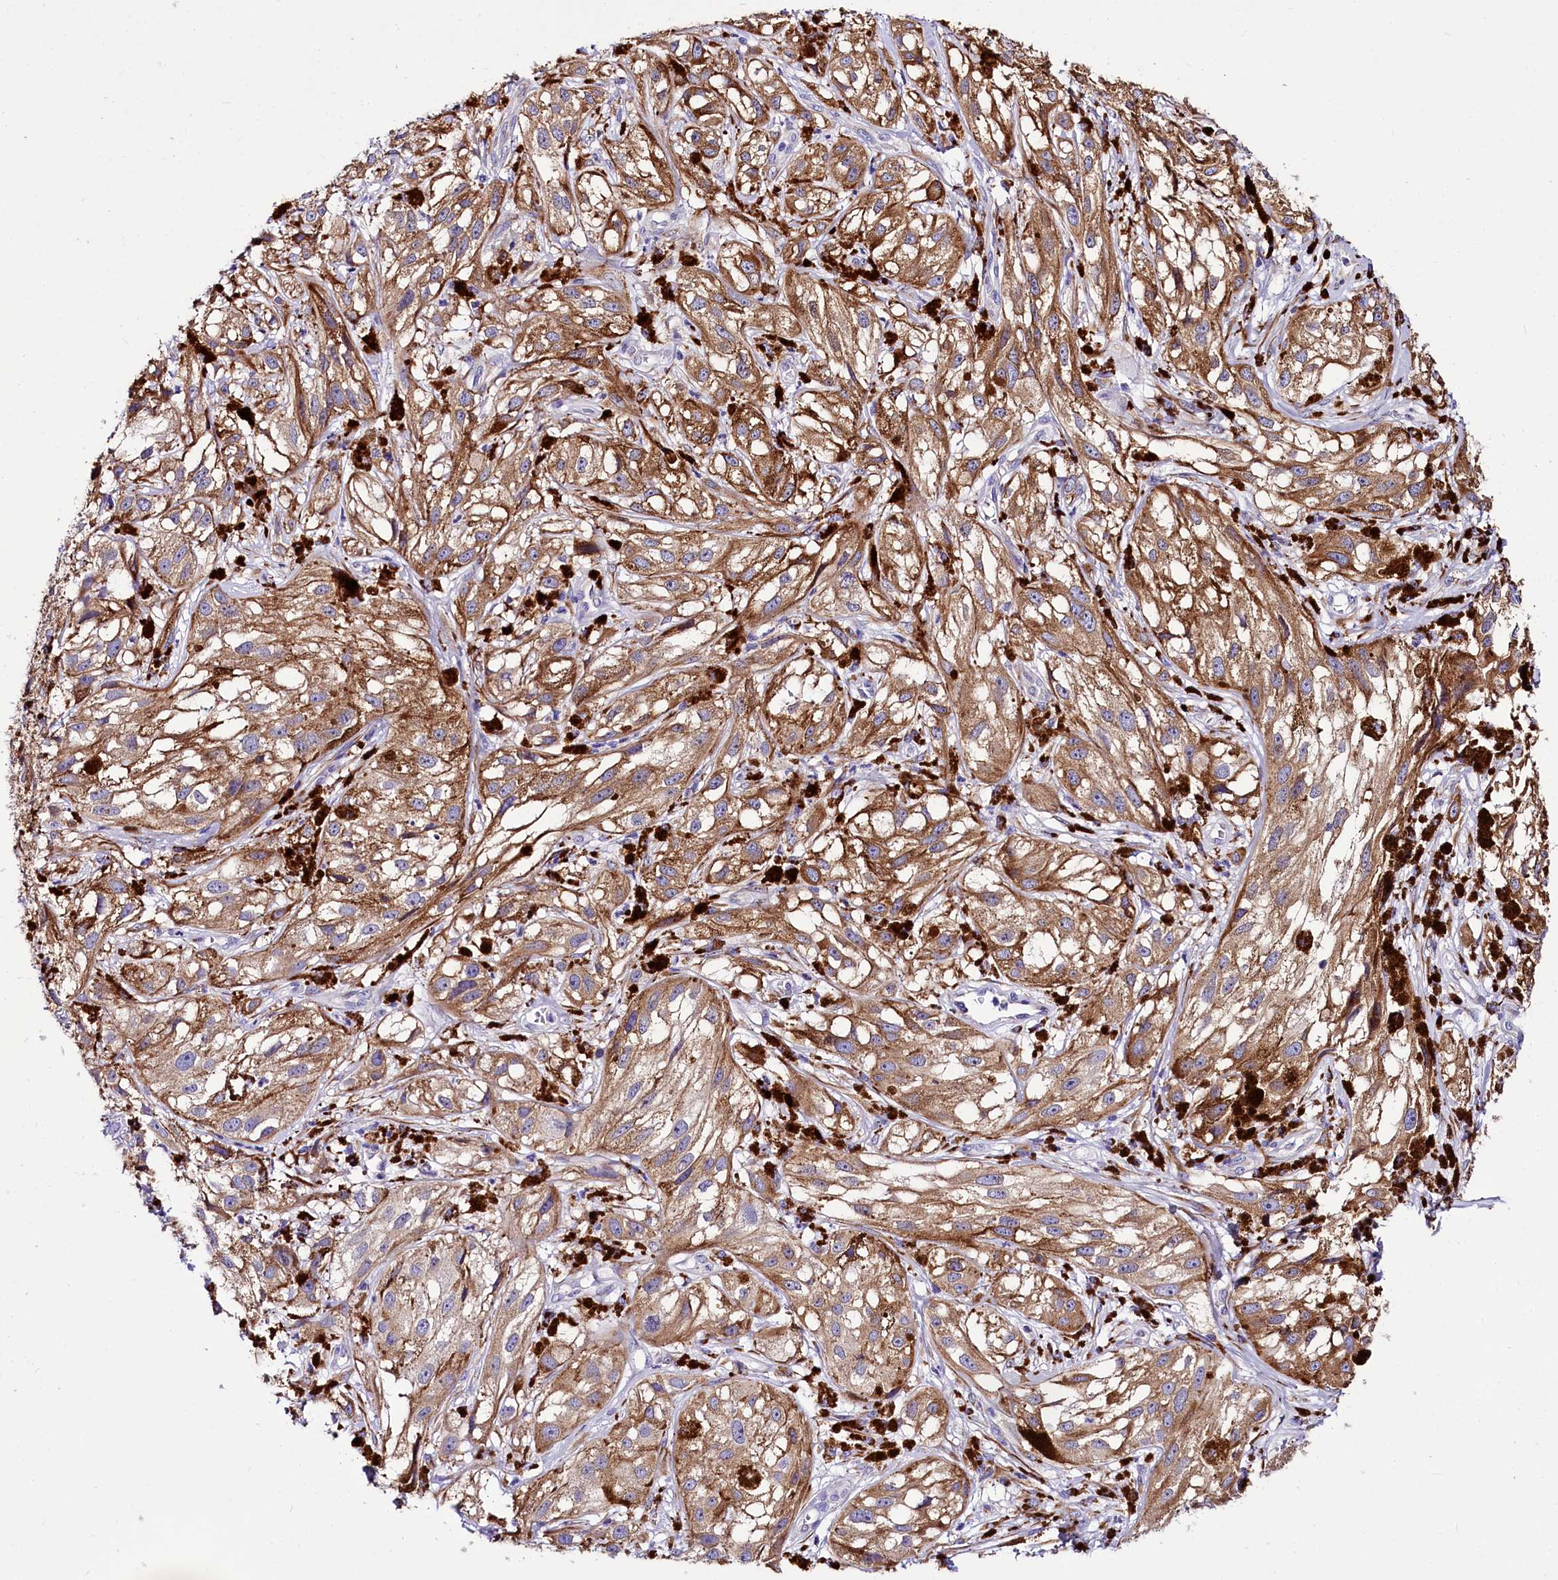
{"staining": {"intensity": "moderate", "quantity": ">75%", "location": "cytoplasmic/membranous"}, "tissue": "melanoma", "cell_type": "Tumor cells", "image_type": "cancer", "snomed": [{"axis": "morphology", "description": "Malignant melanoma, NOS"}, {"axis": "topography", "description": "Skin"}], "caption": "A brown stain labels moderate cytoplasmic/membranous positivity of a protein in melanoma tumor cells.", "gene": "A2ML1", "patient": {"sex": "male", "age": 88}}